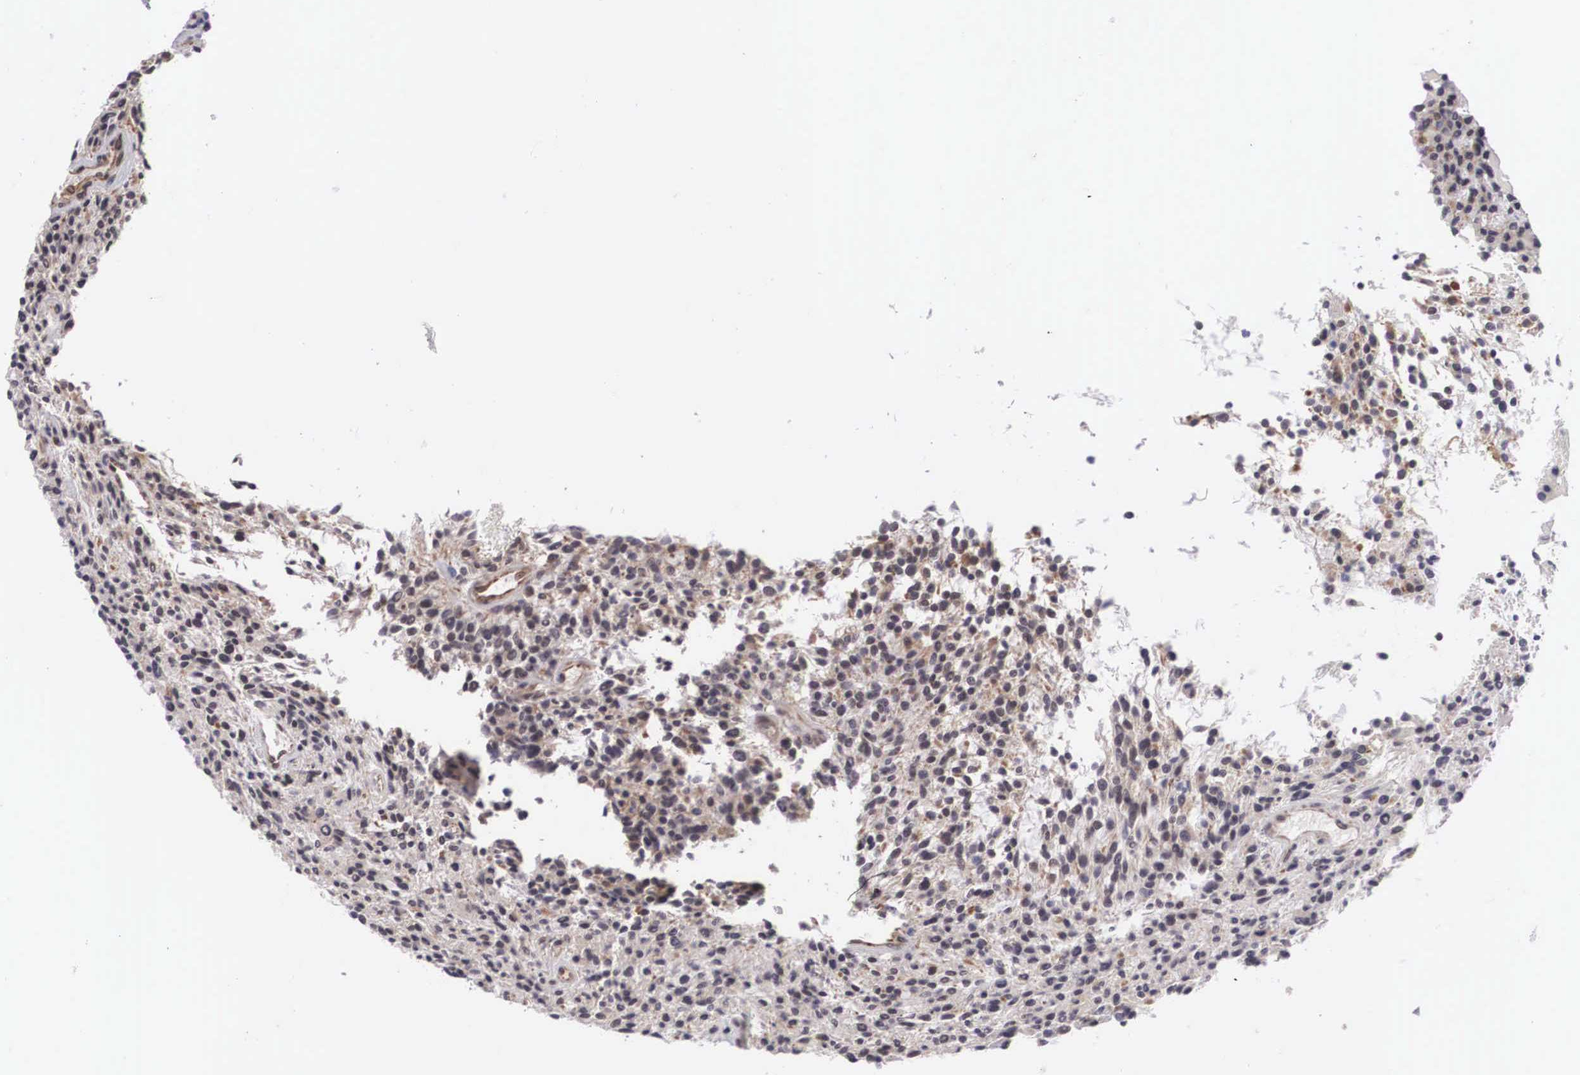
{"staining": {"intensity": "negative", "quantity": "none", "location": "none"}, "tissue": "glioma", "cell_type": "Tumor cells", "image_type": "cancer", "snomed": [{"axis": "morphology", "description": "Glioma, malignant, High grade"}, {"axis": "topography", "description": "Brain"}], "caption": "Immunohistochemistry (IHC) of human malignant glioma (high-grade) shows no staining in tumor cells. (Brightfield microscopy of DAB immunohistochemistry (IHC) at high magnification).", "gene": "MORC2", "patient": {"sex": "female", "age": 13}}